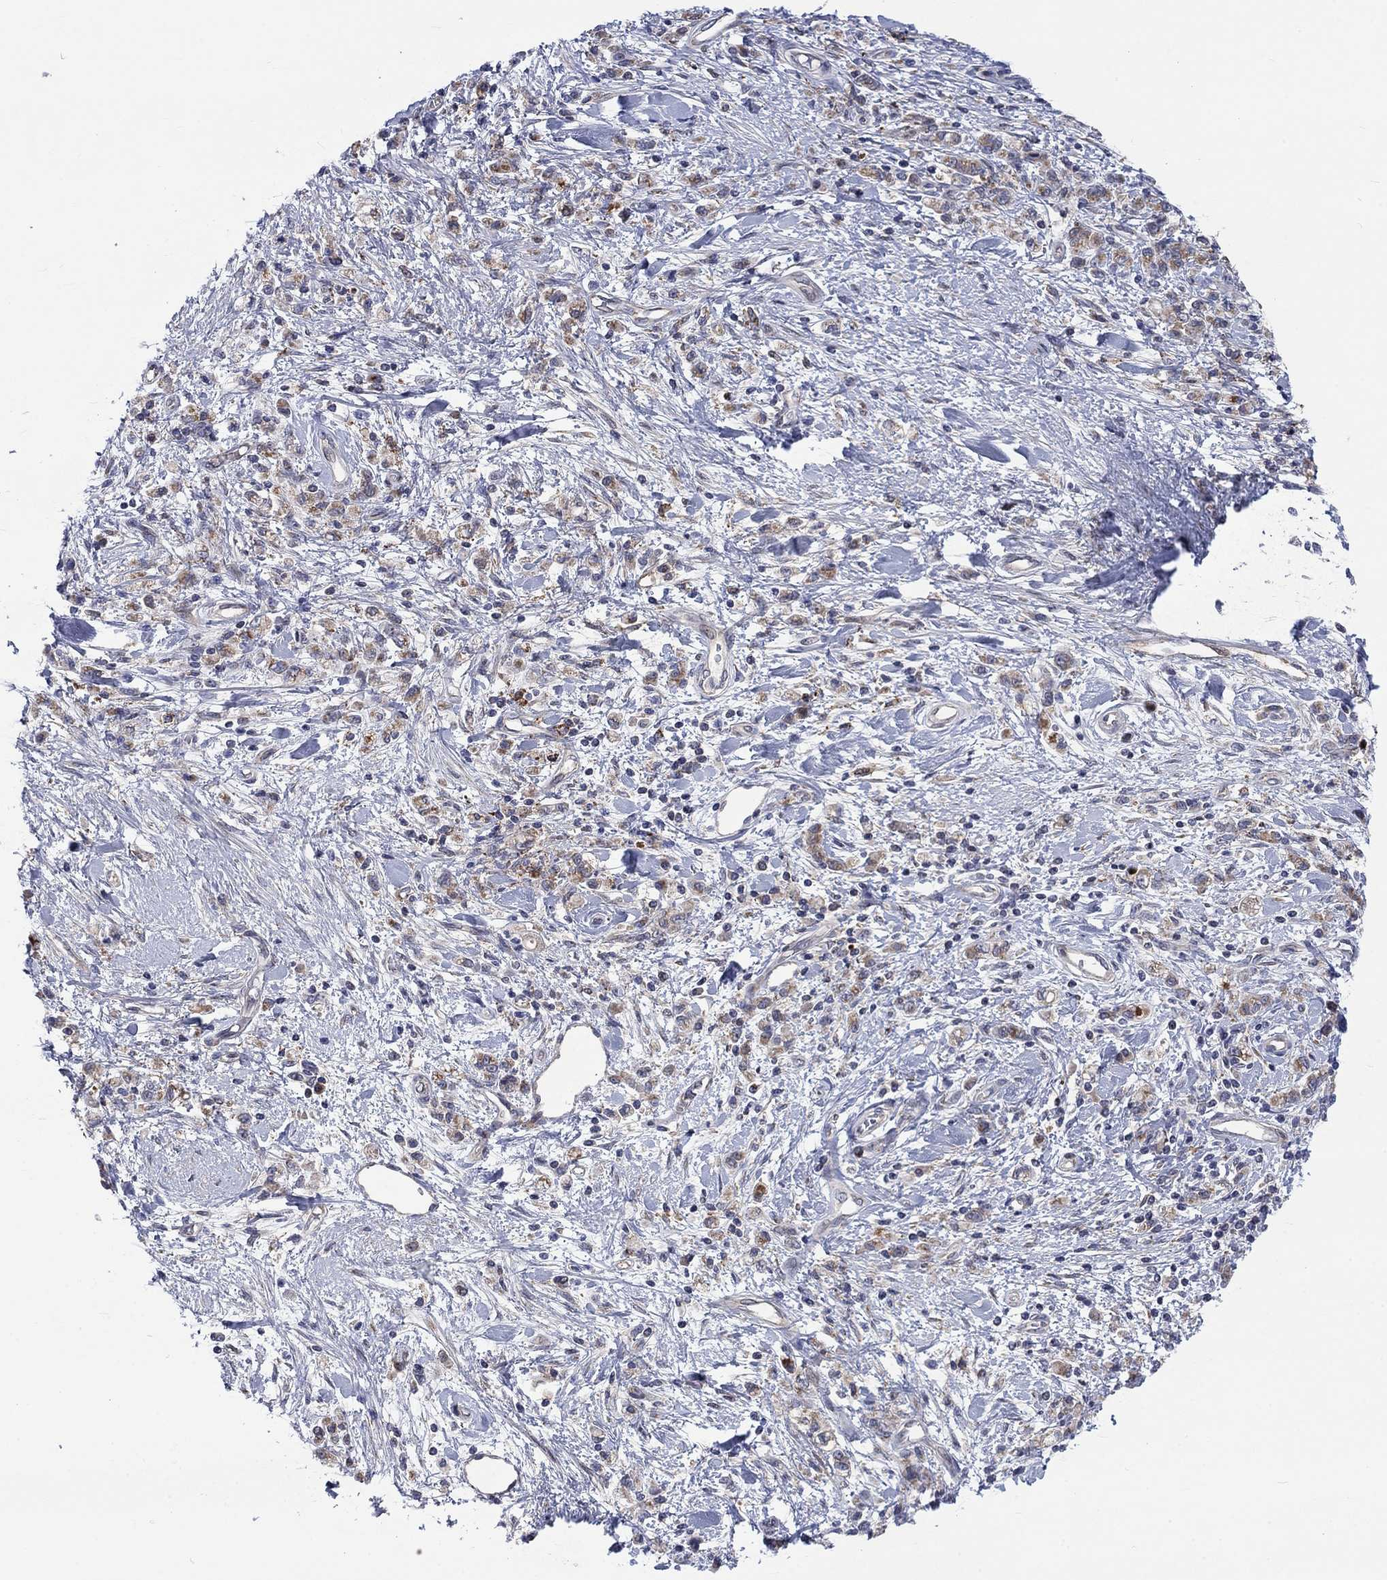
{"staining": {"intensity": "weak", "quantity": "<25%", "location": "cytoplasmic/membranous"}, "tissue": "stomach cancer", "cell_type": "Tumor cells", "image_type": "cancer", "snomed": [{"axis": "morphology", "description": "Adenocarcinoma, NOS"}, {"axis": "topography", "description": "Stomach"}], "caption": "This is a photomicrograph of IHC staining of stomach cancer, which shows no positivity in tumor cells.", "gene": "SLC35F2", "patient": {"sex": "male", "age": 77}}